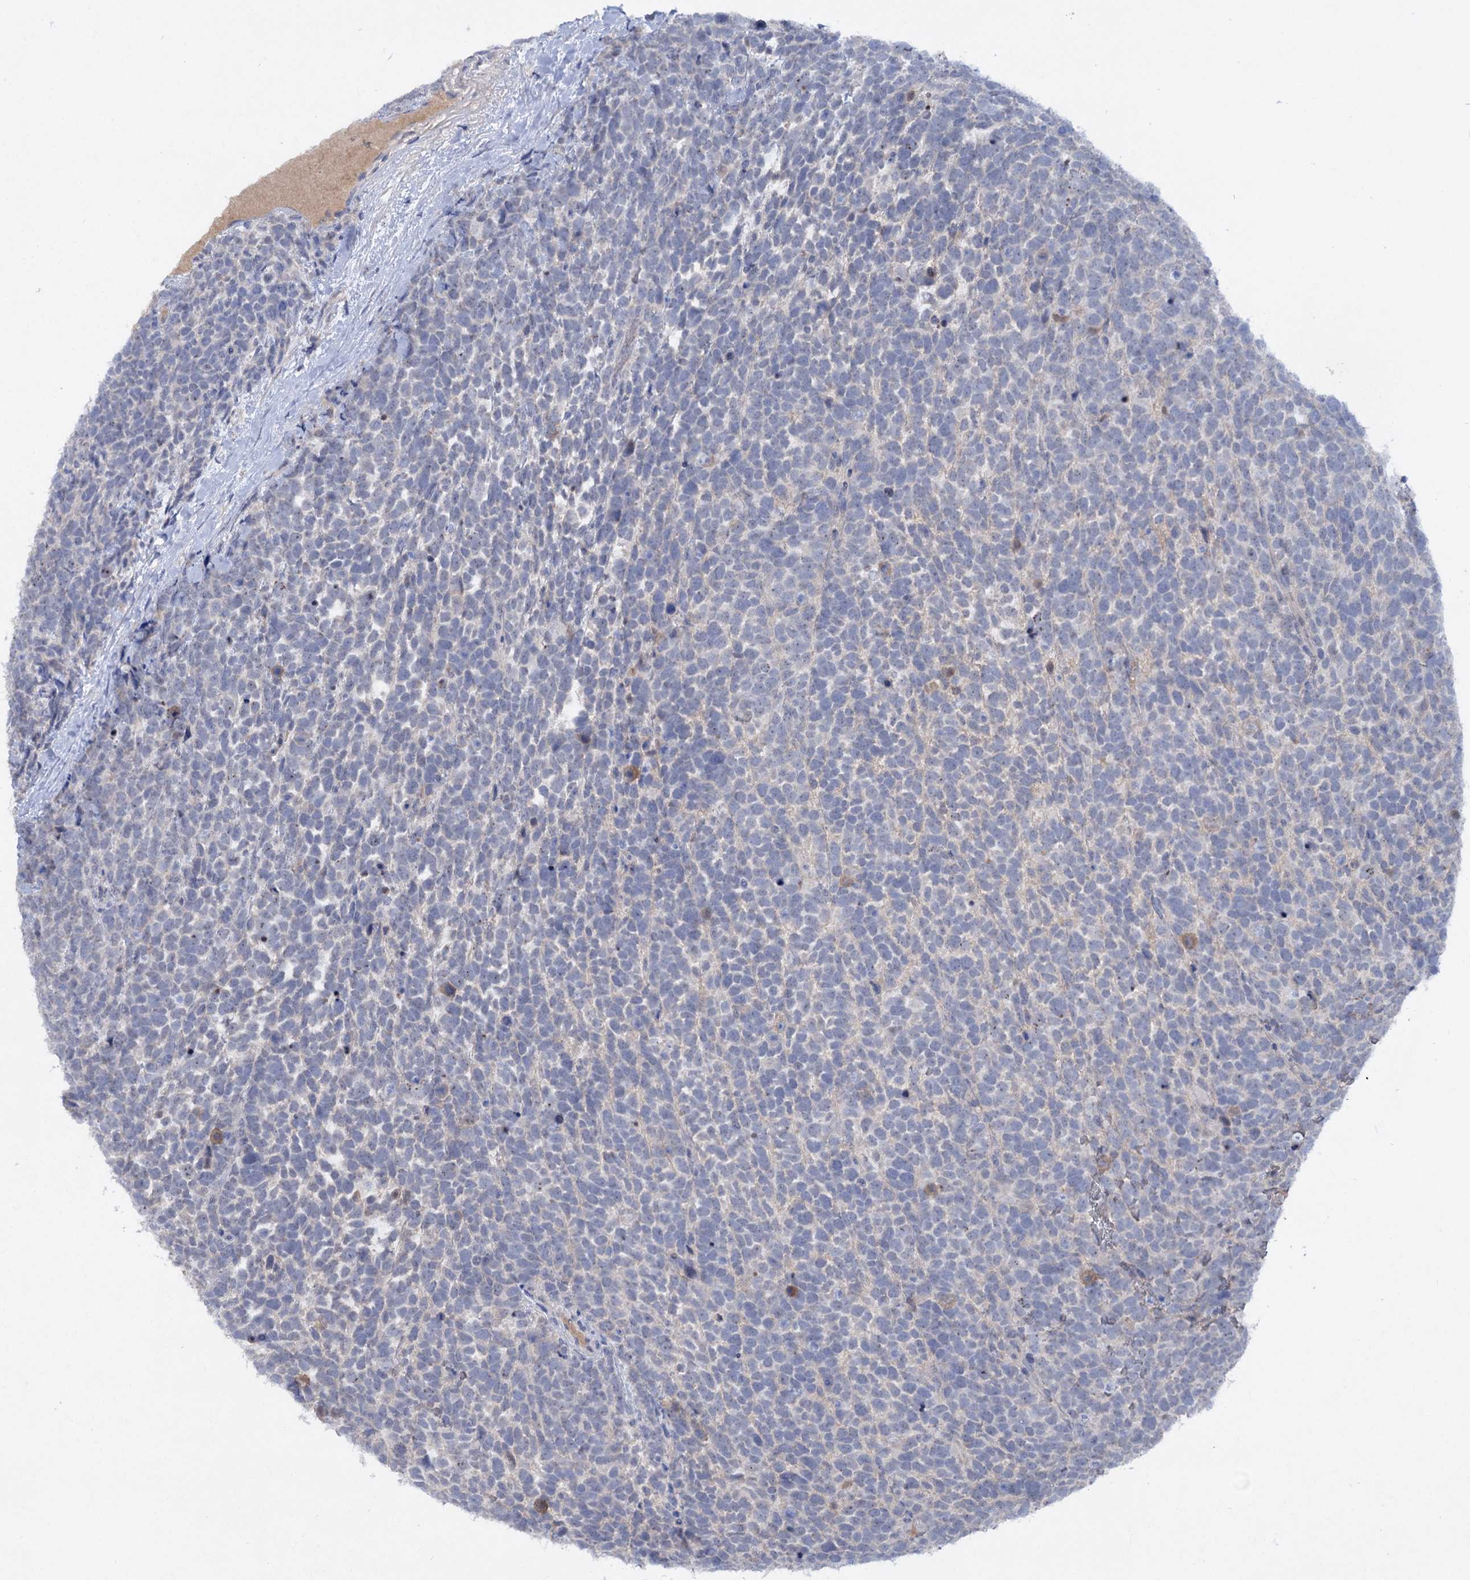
{"staining": {"intensity": "negative", "quantity": "none", "location": "none"}, "tissue": "urothelial cancer", "cell_type": "Tumor cells", "image_type": "cancer", "snomed": [{"axis": "morphology", "description": "Urothelial carcinoma, High grade"}, {"axis": "topography", "description": "Urinary bladder"}], "caption": "Tumor cells are negative for protein expression in human high-grade urothelial carcinoma.", "gene": "ATP4A", "patient": {"sex": "female", "age": 82}}